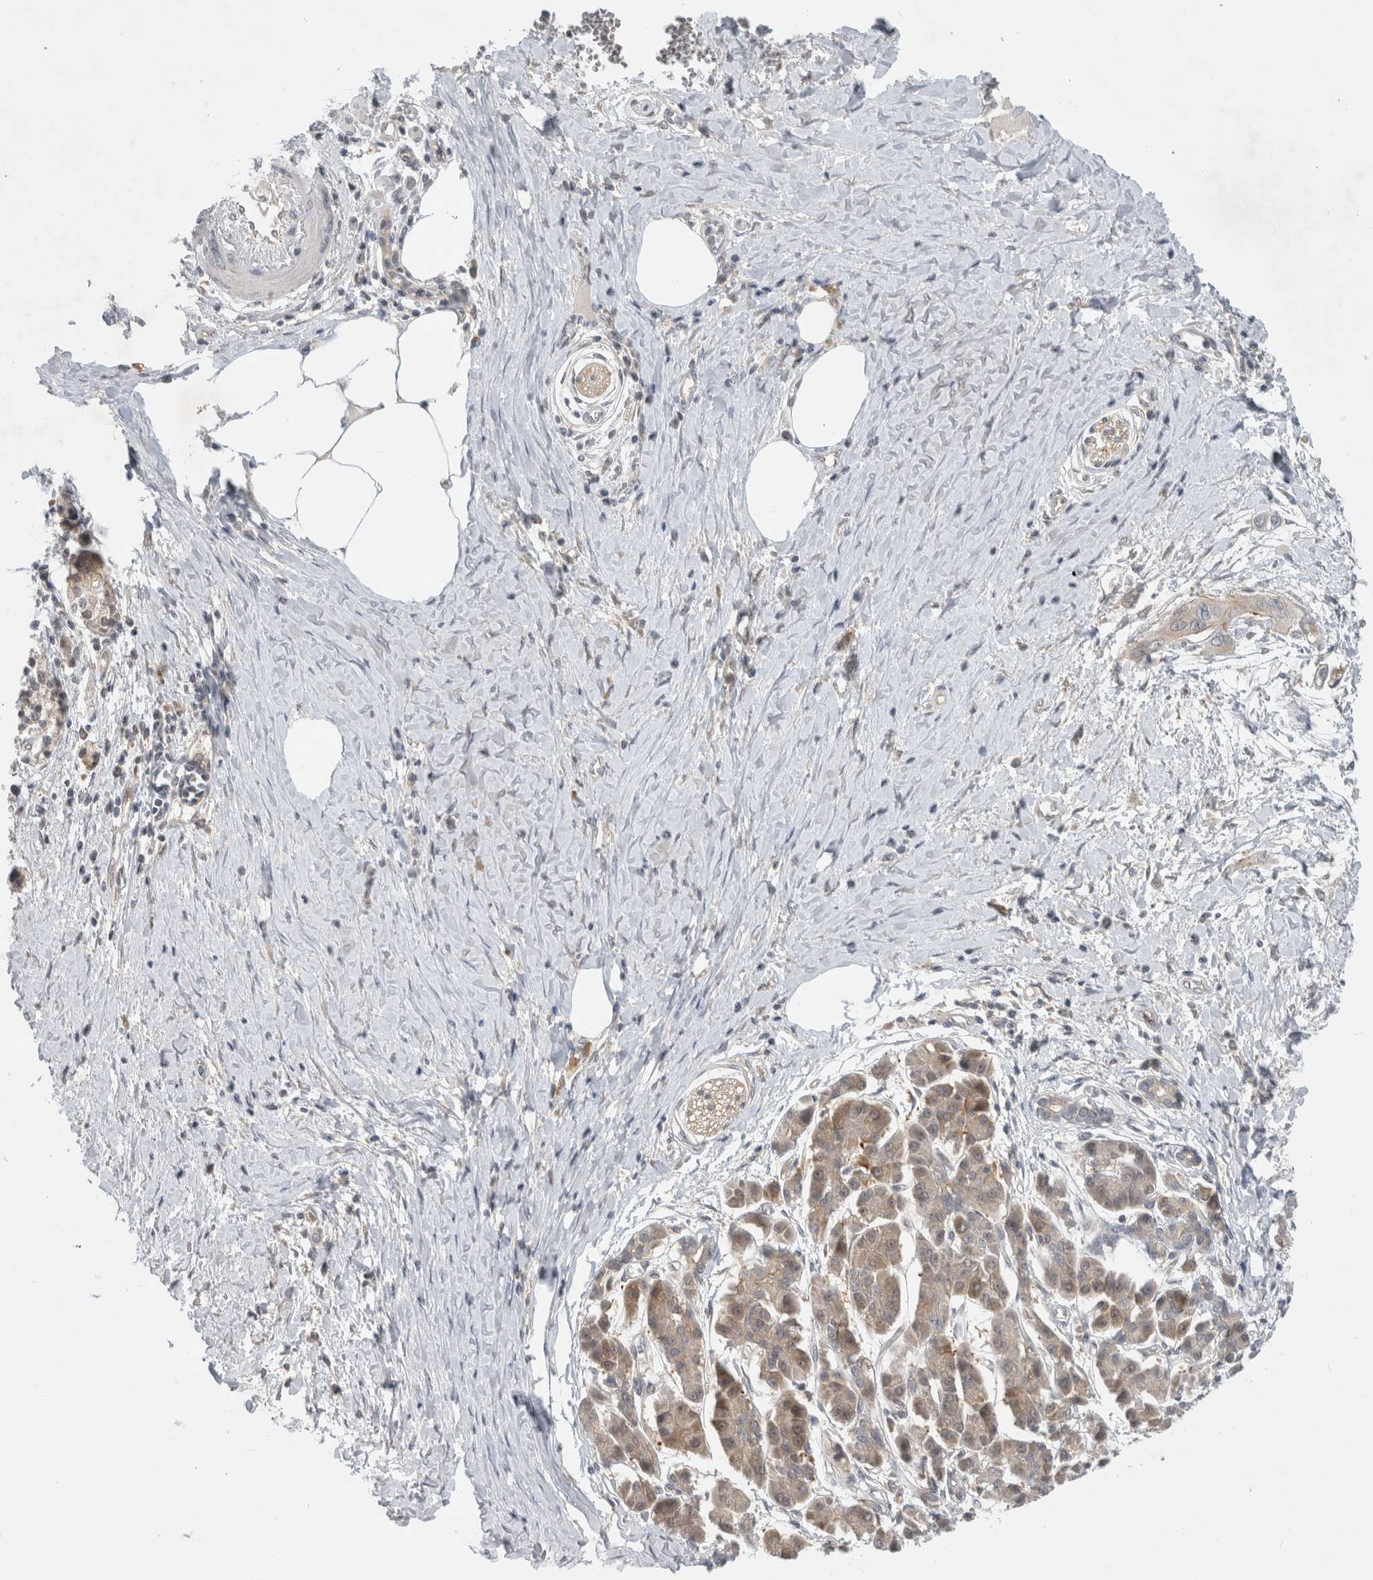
{"staining": {"intensity": "weak", "quantity": ">75%", "location": "cytoplasmic/membranous"}, "tissue": "pancreatic cancer", "cell_type": "Tumor cells", "image_type": "cancer", "snomed": [{"axis": "morphology", "description": "Adenocarcinoma, NOS"}, {"axis": "topography", "description": "Pancreas"}], "caption": "A micrograph of human pancreatic adenocarcinoma stained for a protein displays weak cytoplasmic/membranous brown staining in tumor cells.", "gene": "AASDHPPT", "patient": {"sex": "male", "age": 59}}